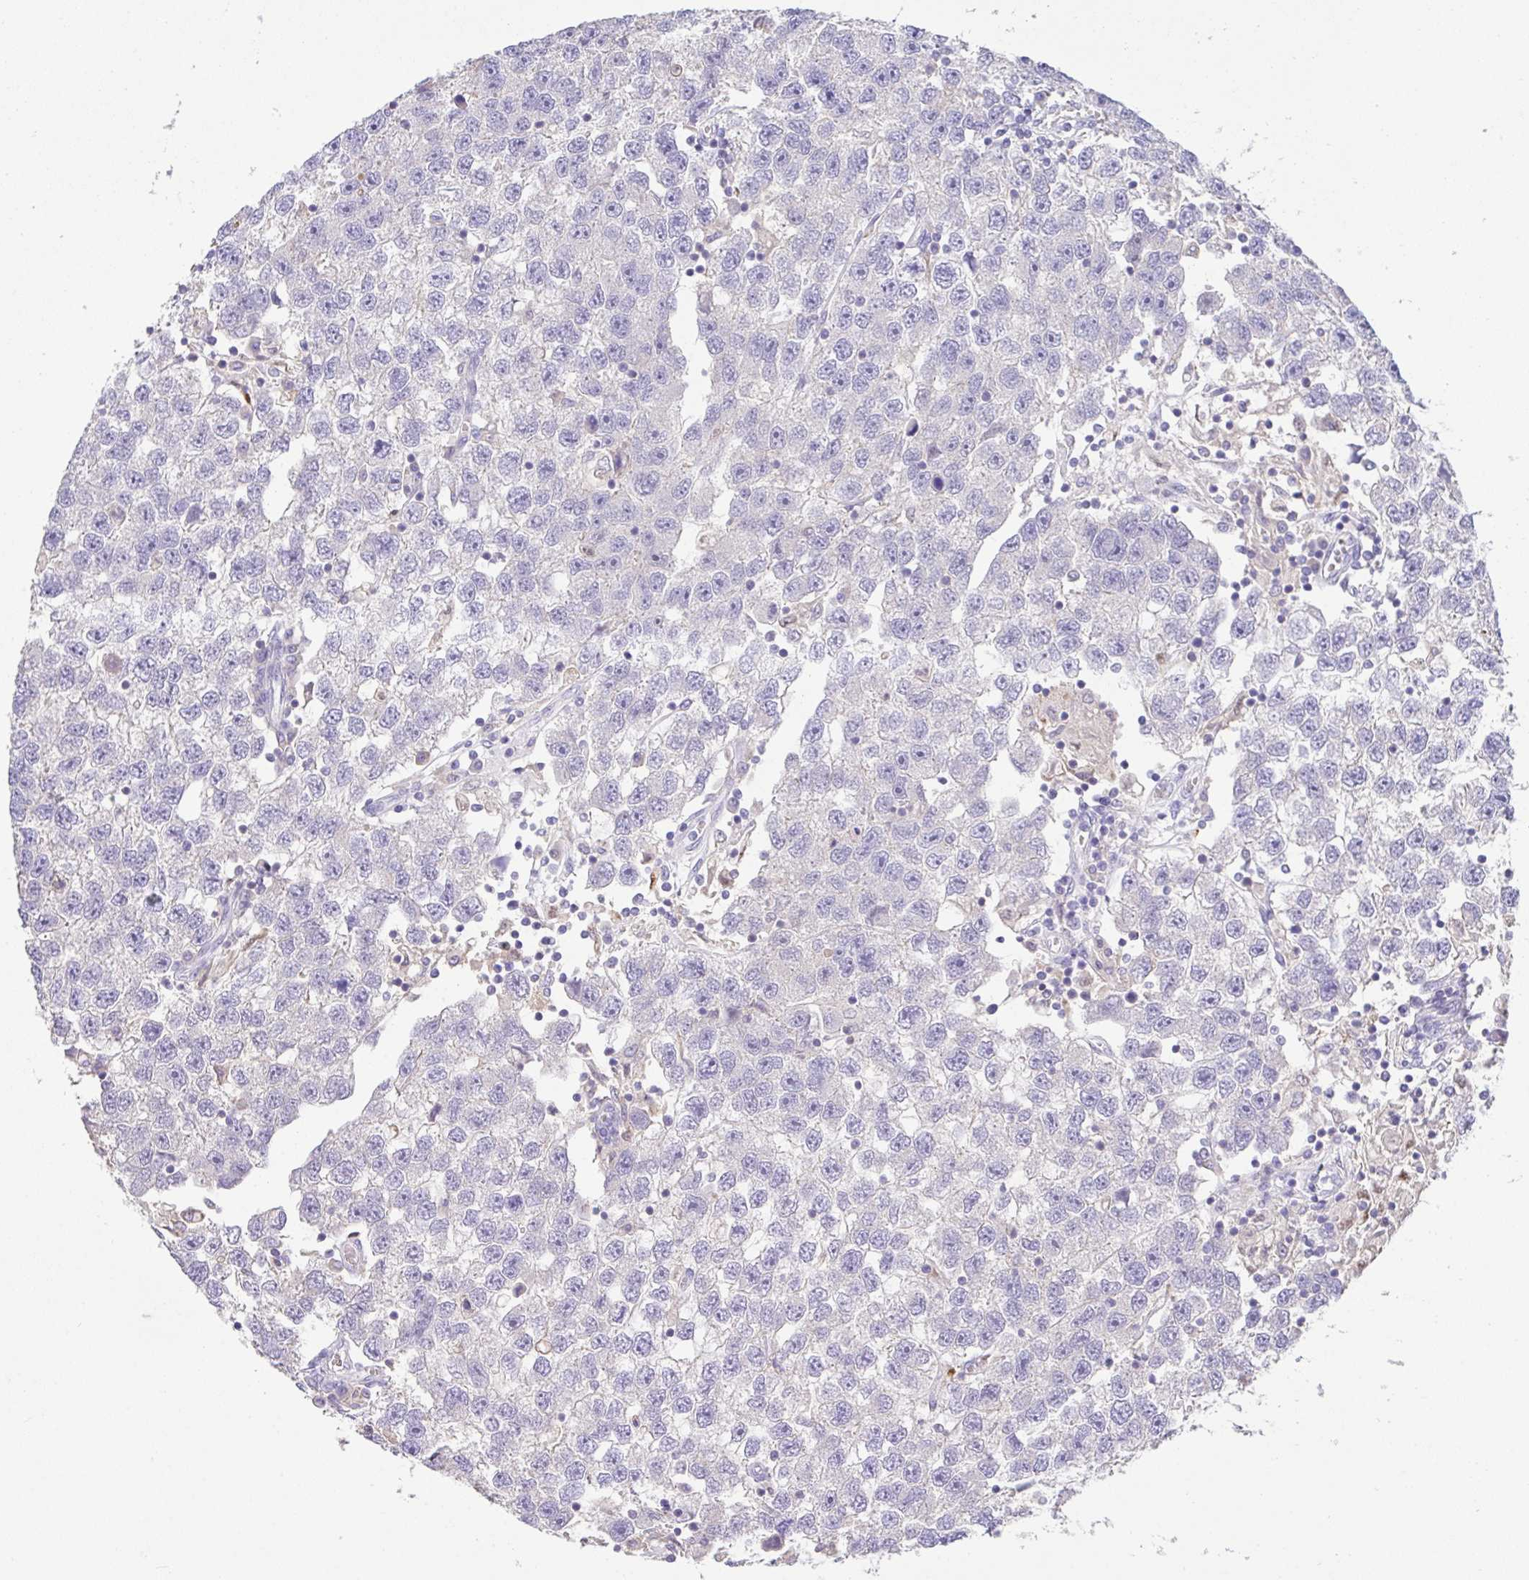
{"staining": {"intensity": "negative", "quantity": "none", "location": "none"}, "tissue": "testis cancer", "cell_type": "Tumor cells", "image_type": "cancer", "snomed": [{"axis": "morphology", "description": "Seminoma, NOS"}, {"axis": "topography", "description": "Testis"}], "caption": "Tumor cells are negative for protein expression in human testis cancer (seminoma).", "gene": "CA10", "patient": {"sex": "male", "age": 26}}